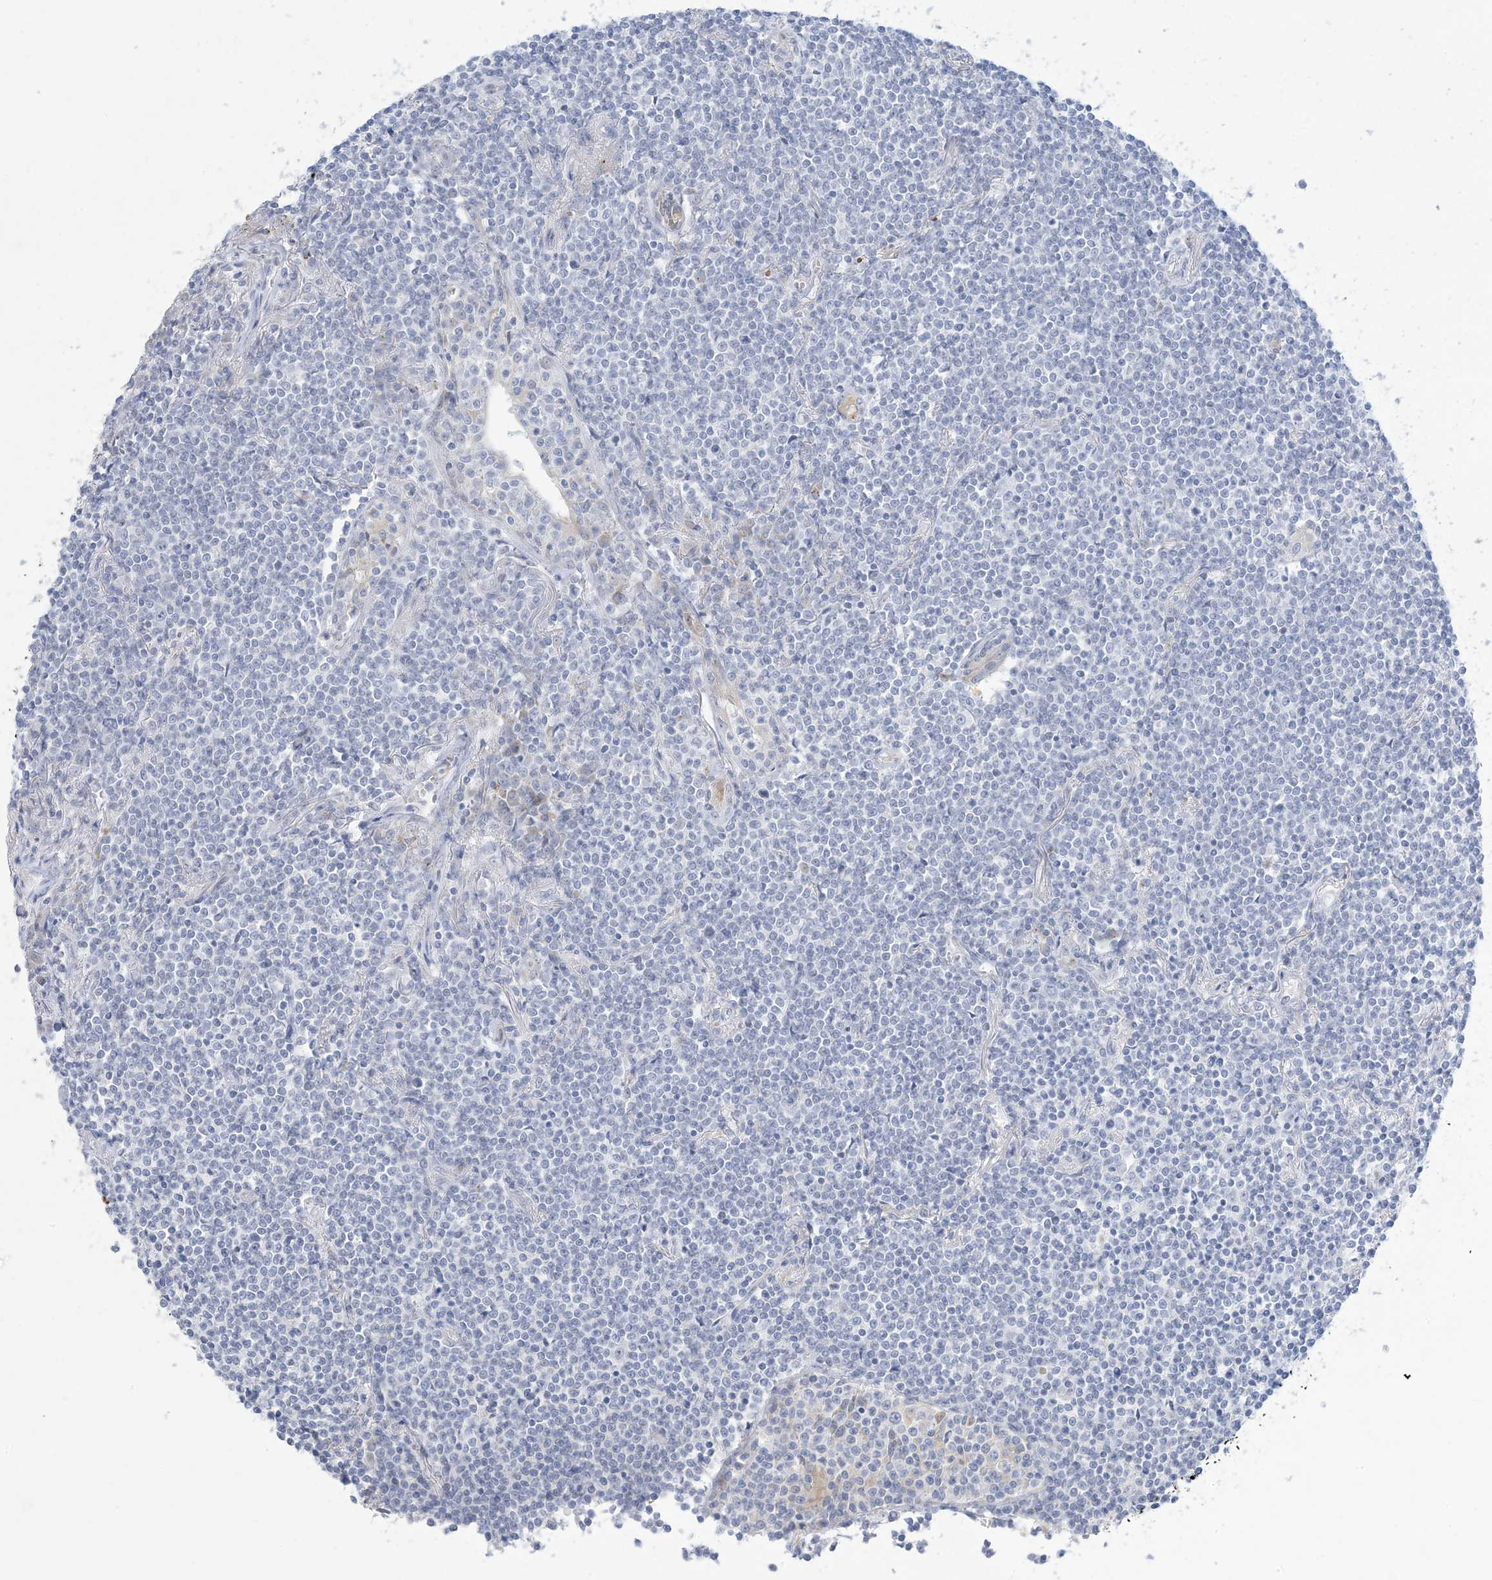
{"staining": {"intensity": "negative", "quantity": "none", "location": "none"}, "tissue": "lymphoma", "cell_type": "Tumor cells", "image_type": "cancer", "snomed": [{"axis": "morphology", "description": "Malignant lymphoma, non-Hodgkin's type, Low grade"}, {"axis": "topography", "description": "Lung"}], "caption": "This is a histopathology image of immunohistochemistry staining of lymphoma, which shows no positivity in tumor cells.", "gene": "XIRP2", "patient": {"sex": "female", "age": 71}}